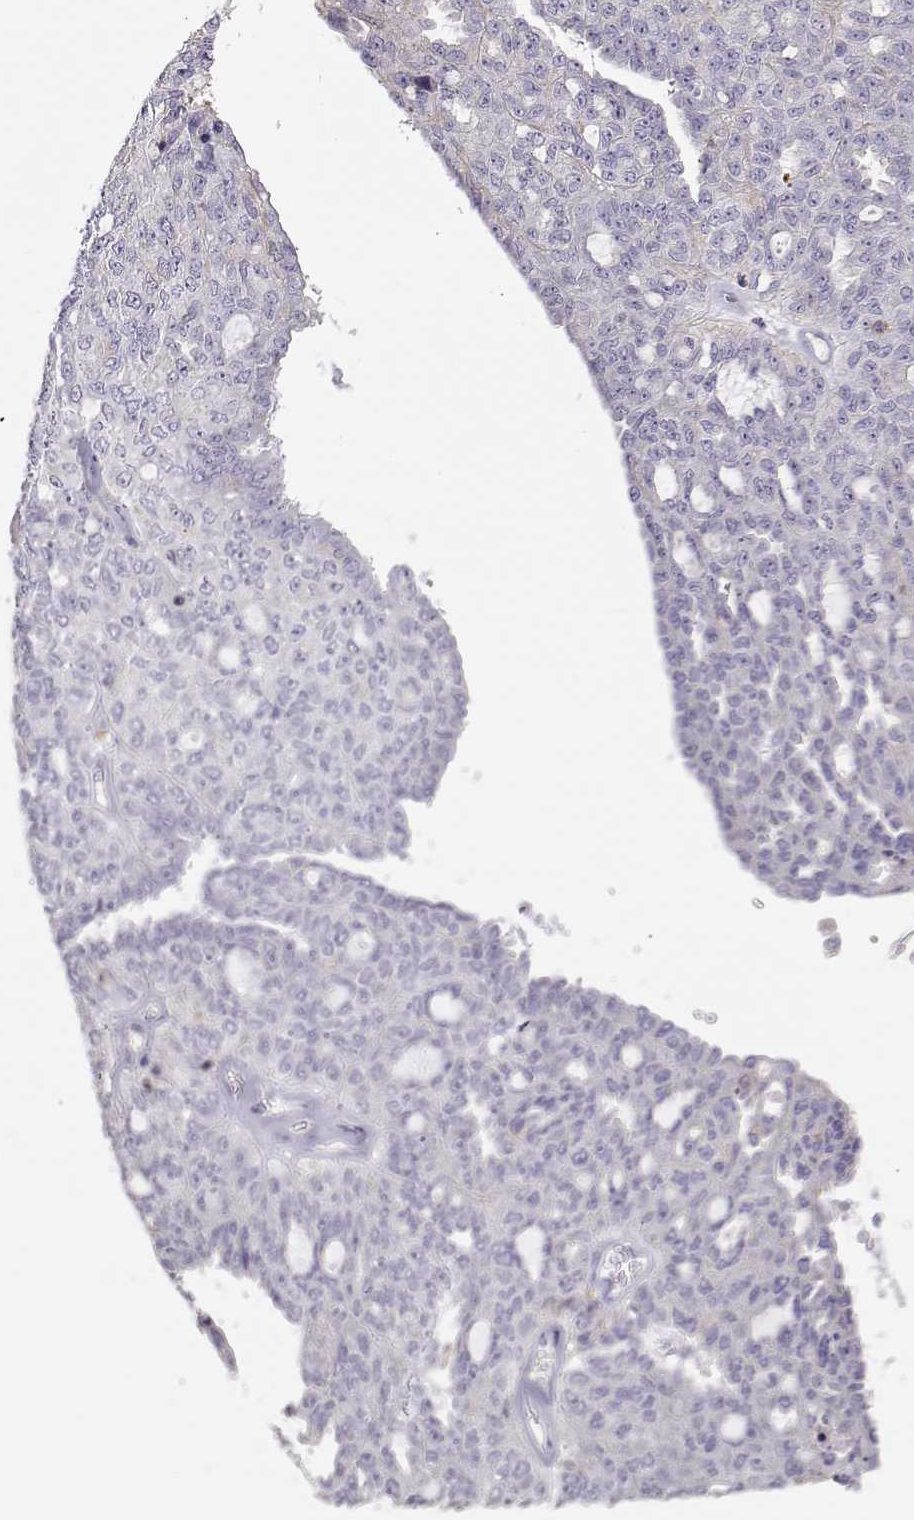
{"staining": {"intensity": "negative", "quantity": "none", "location": "none"}, "tissue": "ovarian cancer", "cell_type": "Tumor cells", "image_type": "cancer", "snomed": [{"axis": "morphology", "description": "Cystadenocarcinoma, serous, NOS"}, {"axis": "topography", "description": "Ovary"}], "caption": "Histopathology image shows no significant protein positivity in tumor cells of ovarian cancer.", "gene": "DAPL1", "patient": {"sex": "female", "age": 71}}